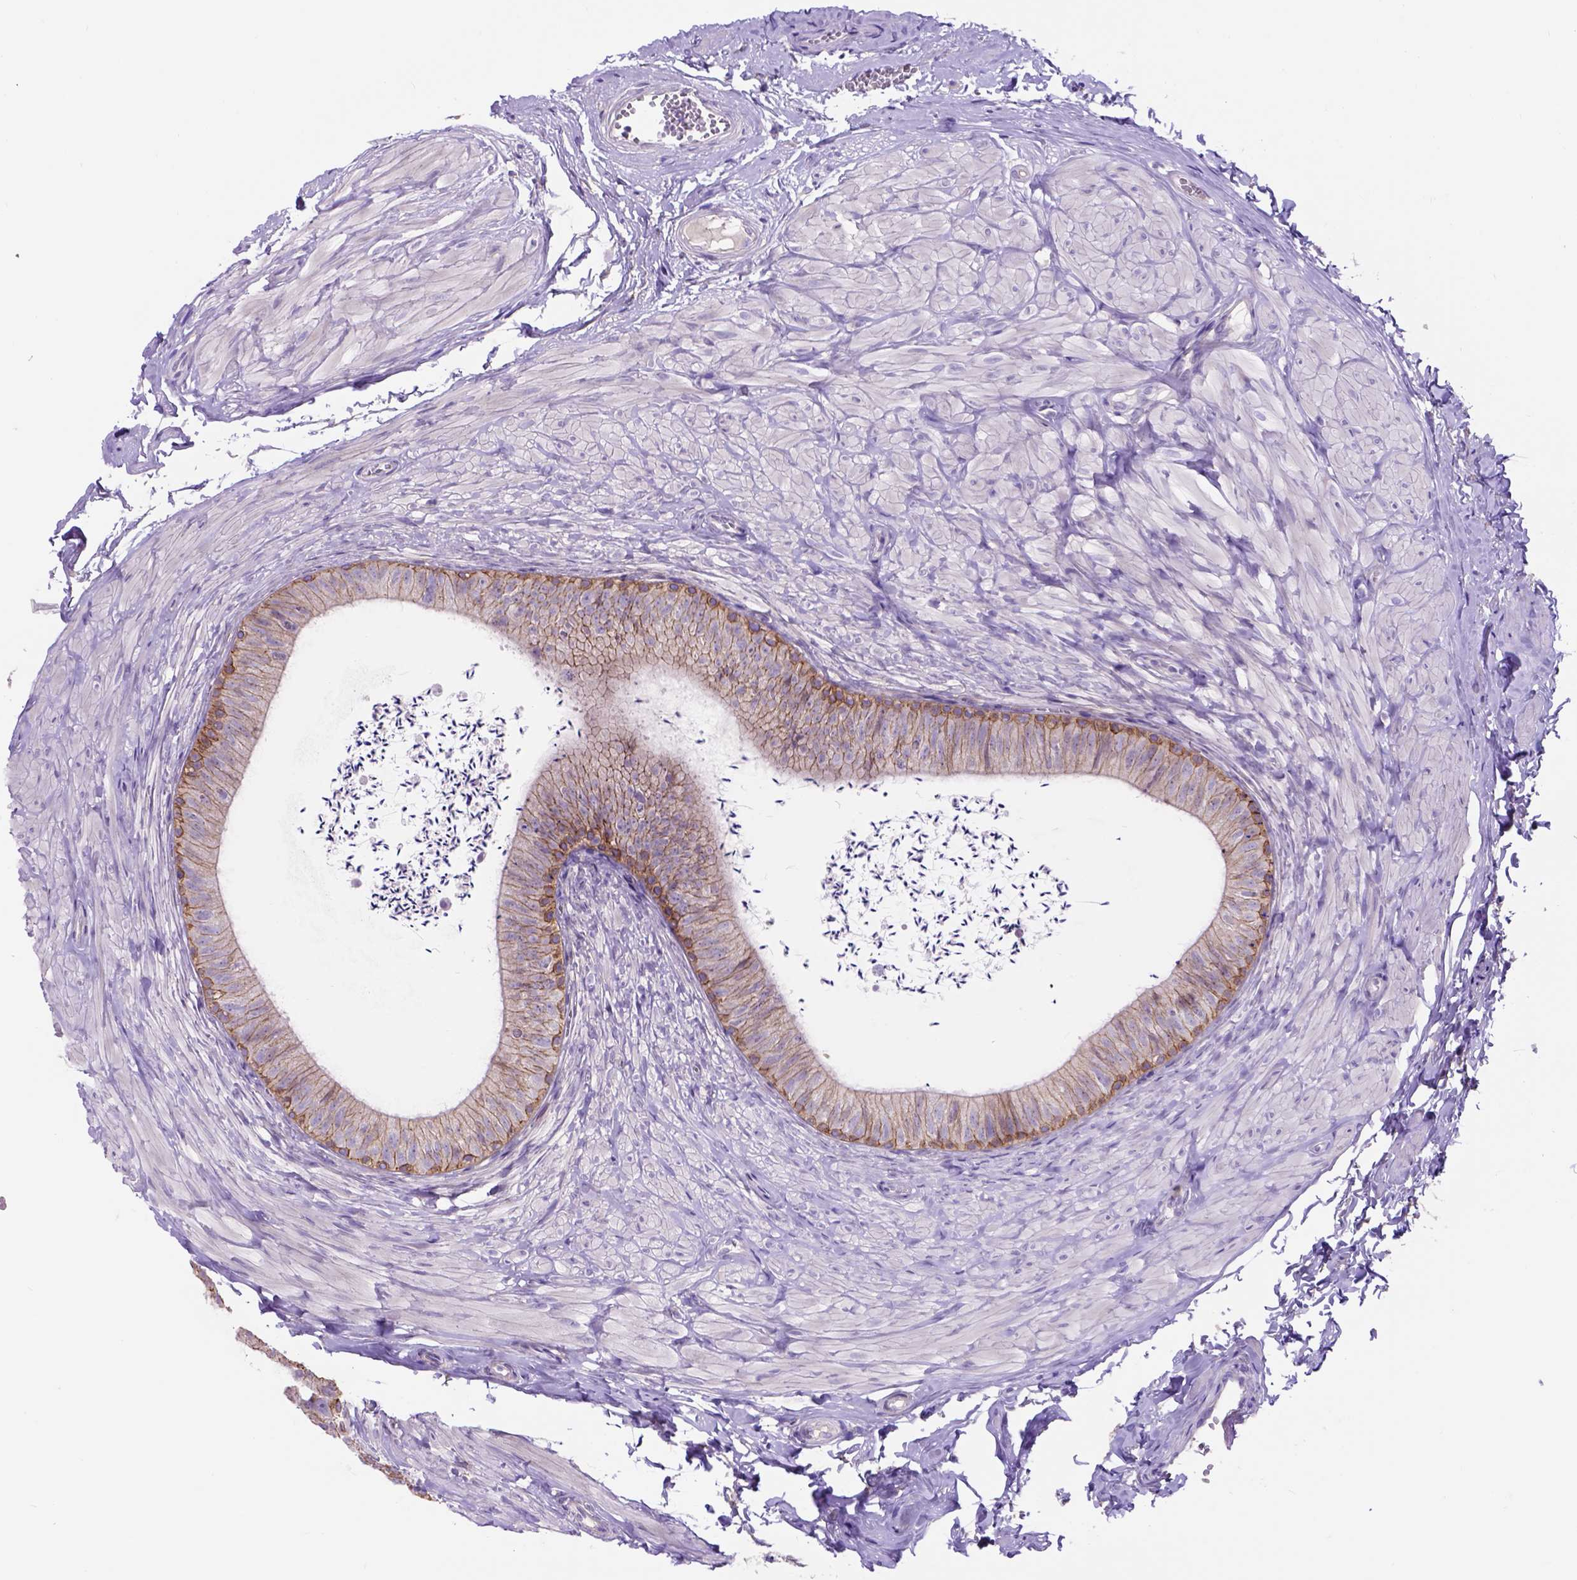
{"staining": {"intensity": "weak", "quantity": "25%-75%", "location": "cytoplasmic/membranous"}, "tissue": "epididymis", "cell_type": "Glandular cells", "image_type": "normal", "snomed": [{"axis": "morphology", "description": "Normal tissue, NOS"}, {"axis": "topography", "description": "Epididymis, spermatic cord, NOS"}, {"axis": "topography", "description": "Epididymis"}, {"axis": "topography", "description": "Peripheral nerve tissue"}], "caption": "Benign epididymis reveals weak cytoplasmic/membranous staining in approximately 25%-75% of glandular cells, visualized by immunohistochemistry. (DAB IHC, brown staining for protein, blue staining for nuclei).", "gene": "EGFR", "patient": {"sex": "male", "age": 29}}